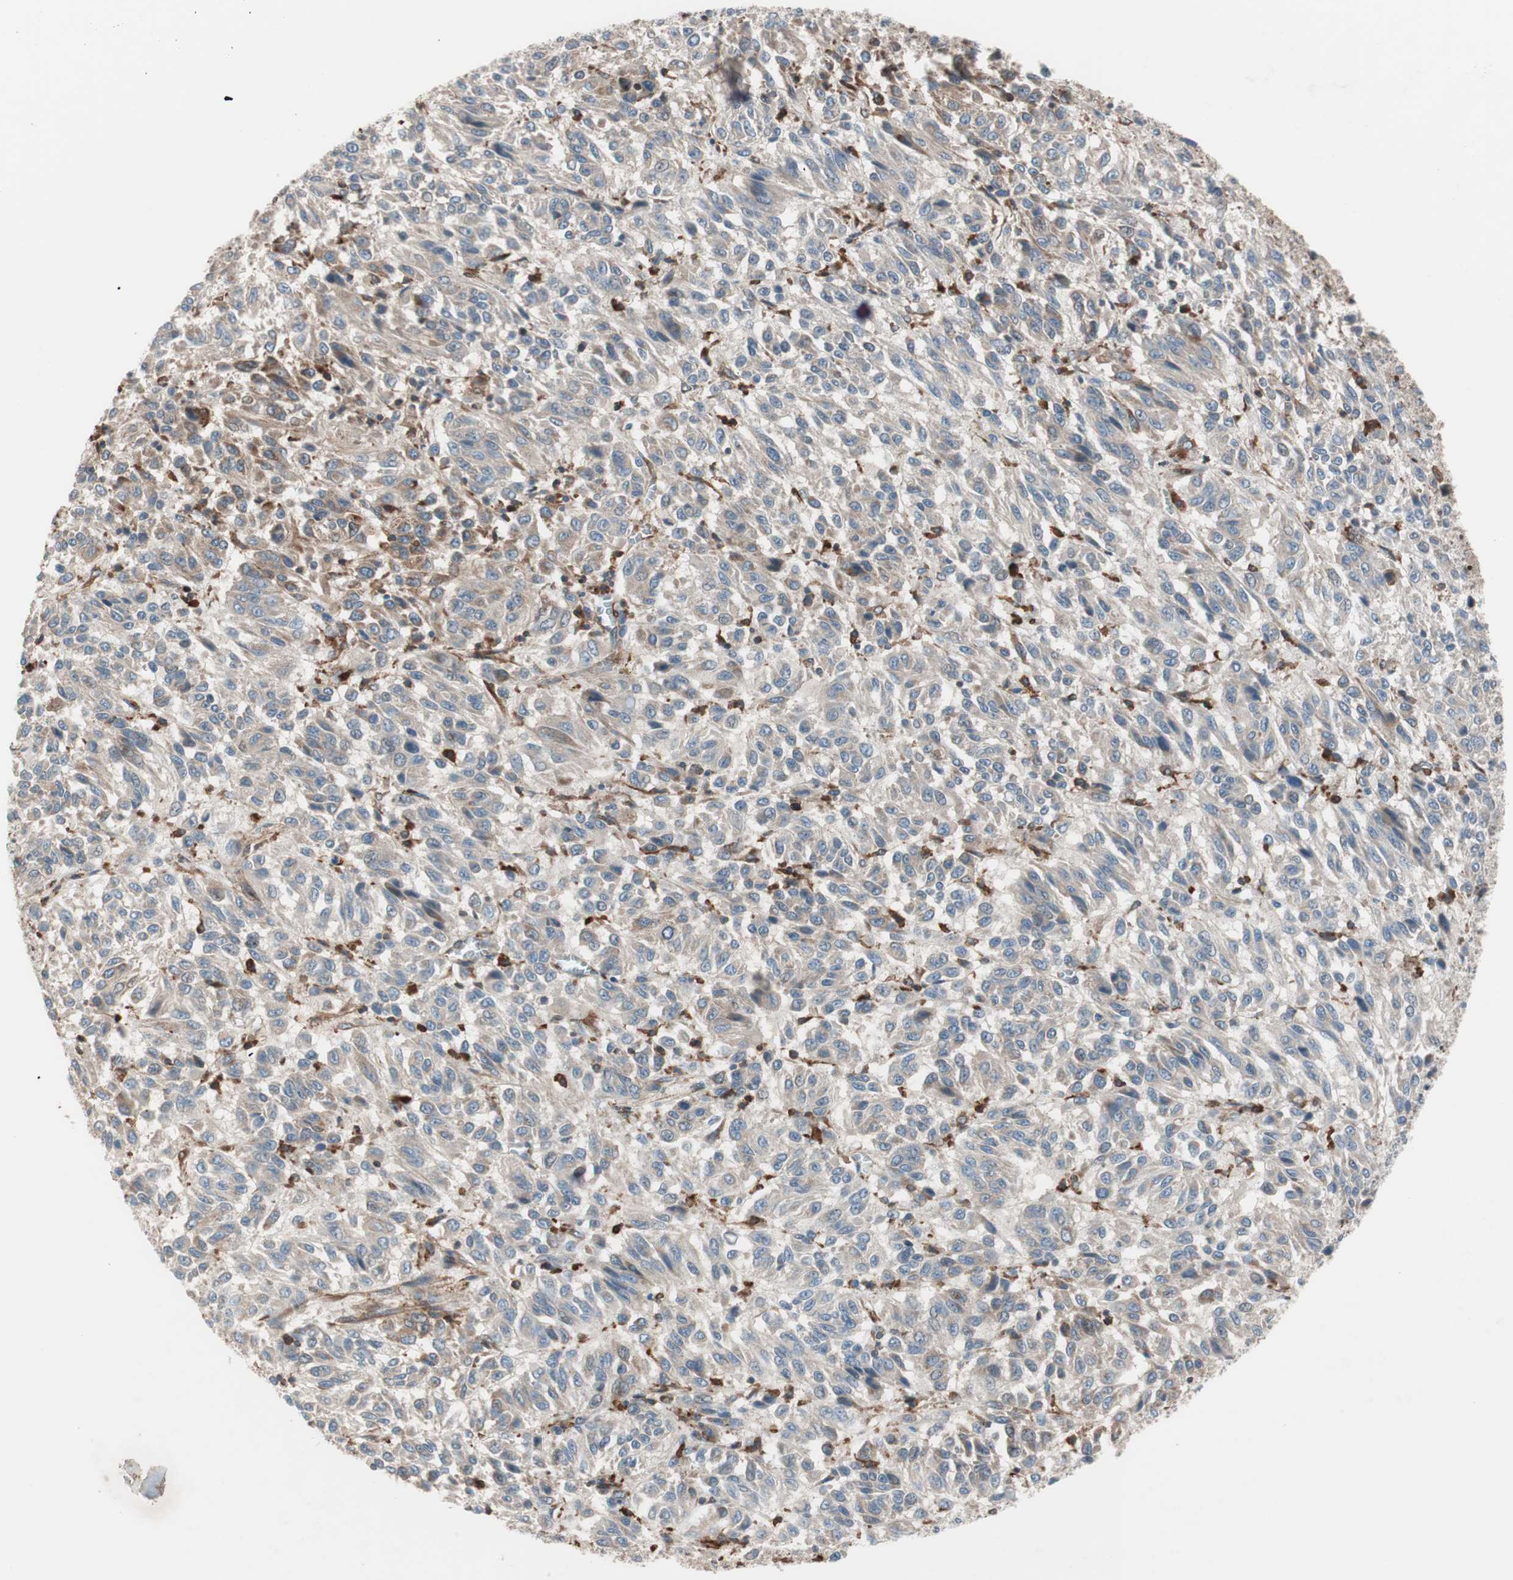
{"staining": {"intensity": "weak", "quantity": ">75%", "location": "cytoplasmic/membranous"}, "tissue": "melanoma", "cell_type": "Tumor cells", "image_type": "cancer", "snomed": [{"axis": "morphology", "description": "Malignant melanoma, Metastatic site"}, {"axis": "topography", "description": "Lung"}], "caption": "Immunohistochemistry (IHC) staining of malignant melanoma (metastatic site), which exhibits low levels of weak cytoplasmic/membranous staining in approximately >75% of tumor cells indicating weak cytoplasmic/membranous protein positivity. The staining was performed using DAB (brown) for protein detection and nuclei were counterstained in hematoxylin (blue).", "gene": "STAB1", "patient": {"sex": "male", "age": 64}}